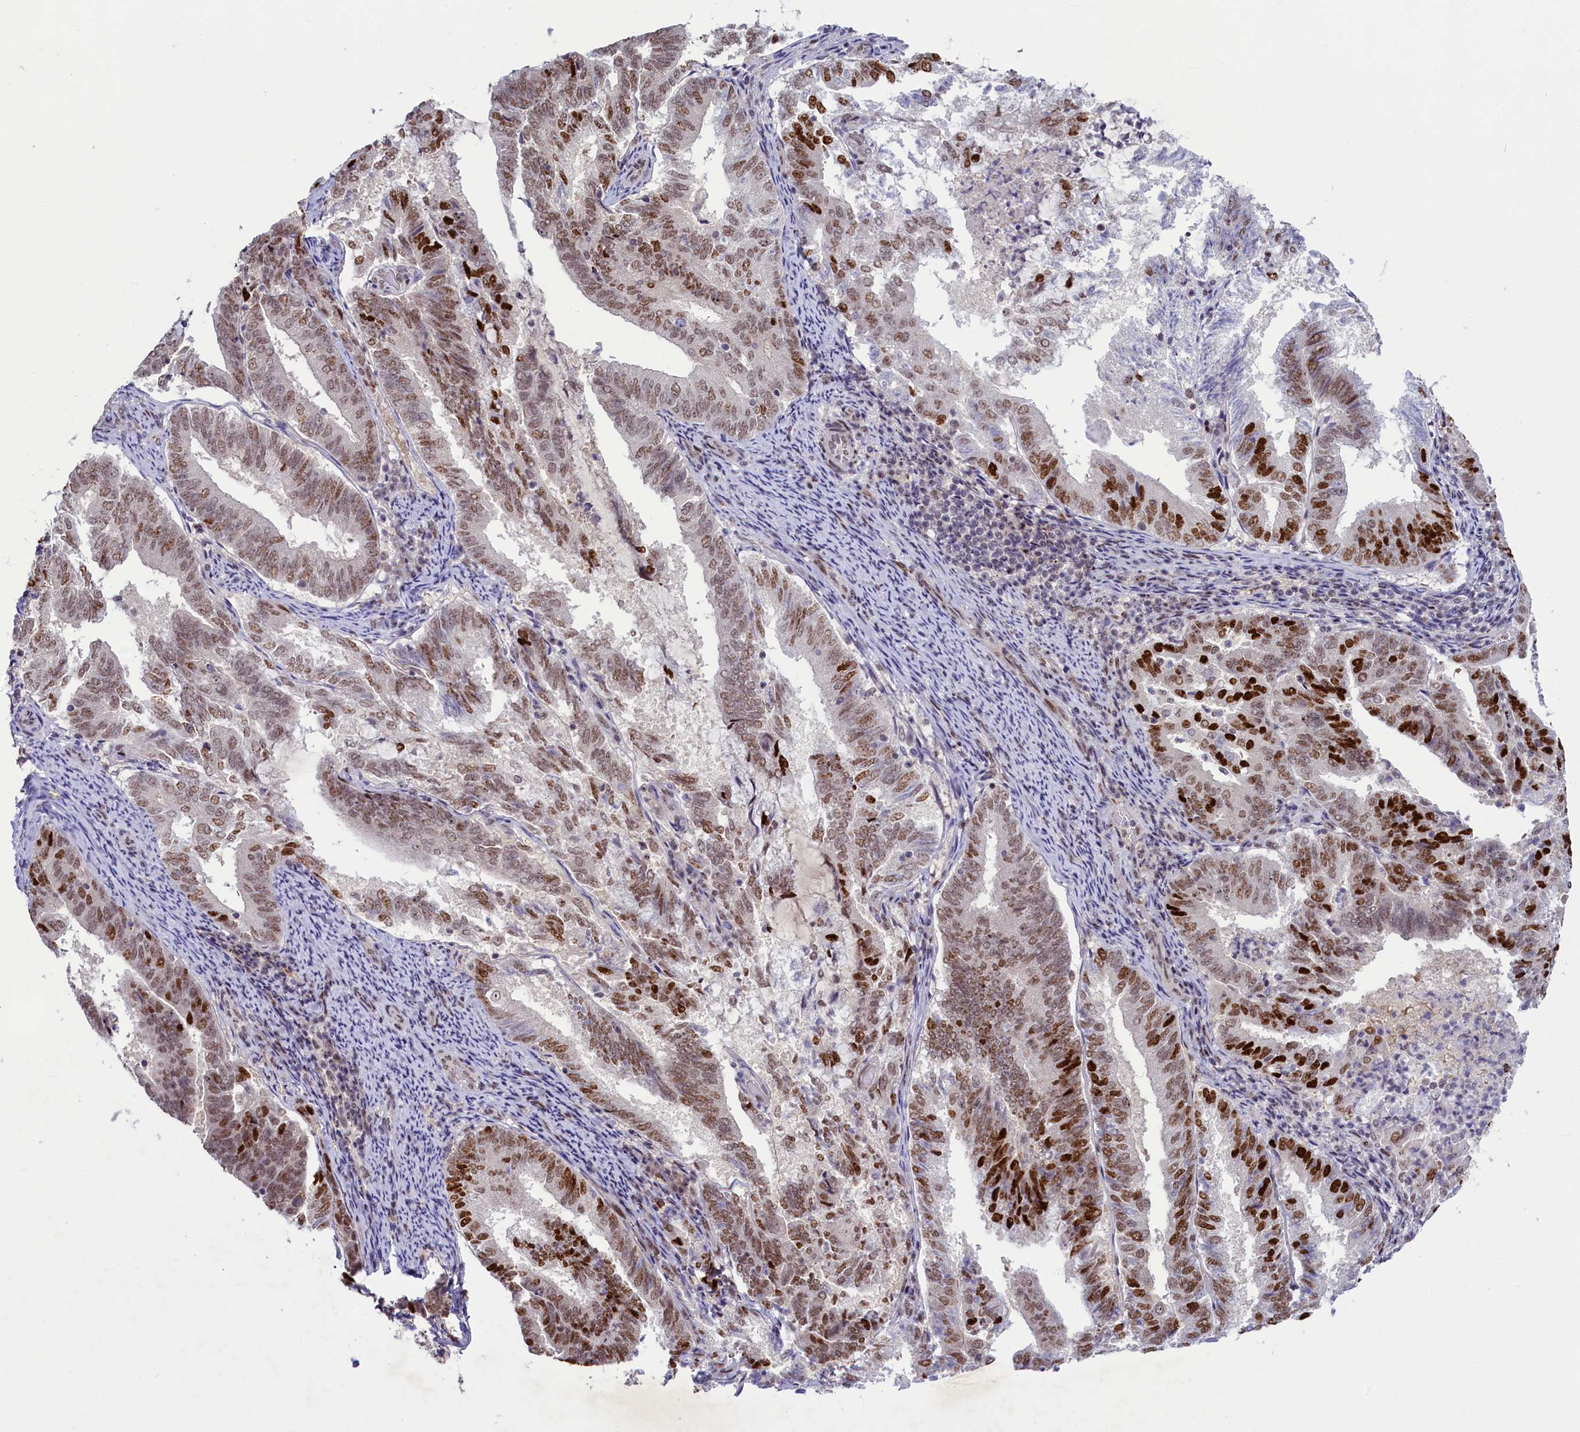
{"staining": {"intensity": "strong", "quantity": "25%-75%", "location": "nuclear"}, "tissue": "endometrial cancer", "cell_type": "Tumor cells", "image_type": "cancer", "snomed": [{"axis": "morphology", "description": "Adenocarcinoma, NOS"}, {"axis": "topography", "description": "Endometrium"}], "caption": "Brown immunohistochemical staining in endometrial cancer (adenocarcinoma) demonstrates strong nuclear positivity in approximately 25%-75% of tumor cells.", "gene": "ANKS3", "patient": {"sex": "female", "age": 80}}